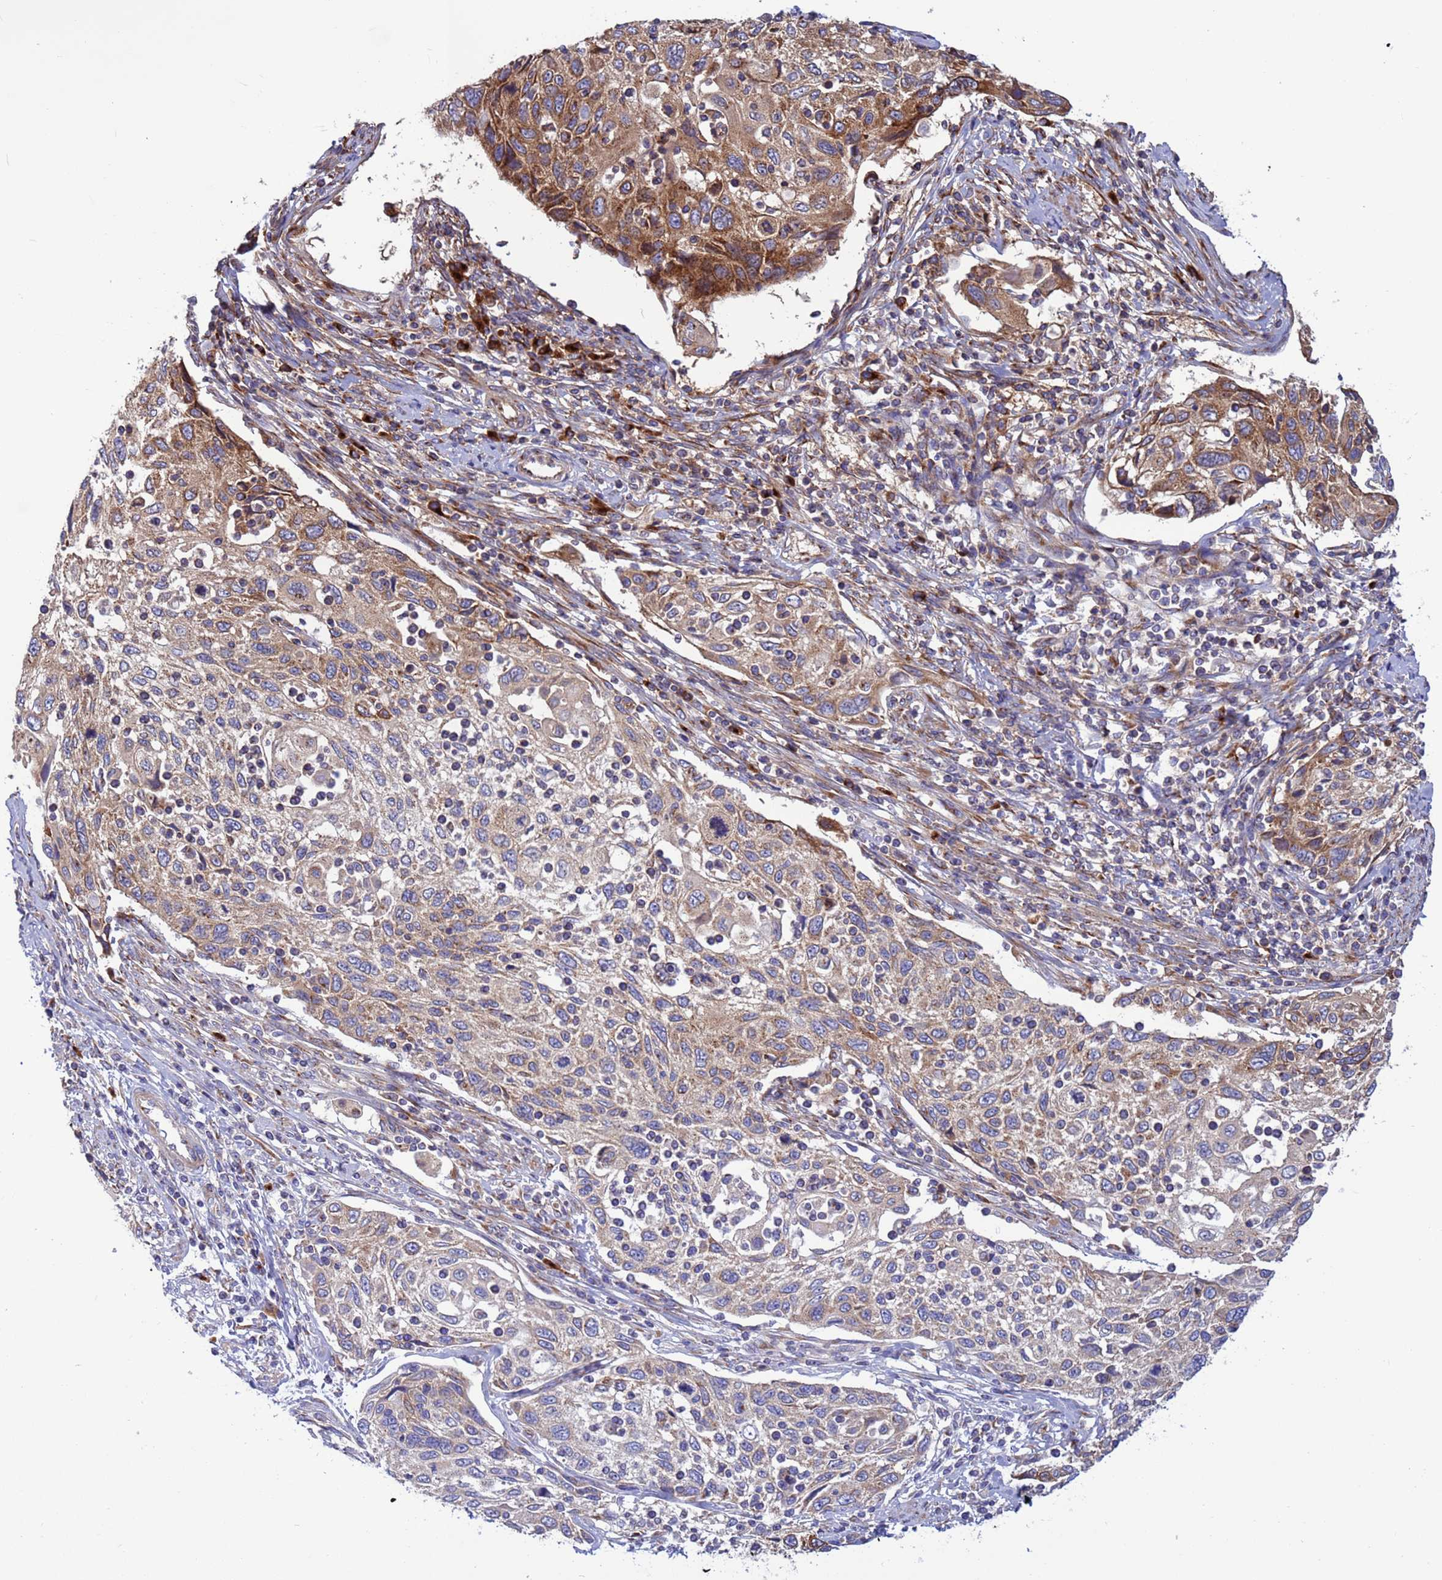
{"staining": {"intensity": "moderate", "quantity": "25%-75%", "location": "cytoplasmic/membranous"}, "tissue": "cervical cancer", "cell_type": "Tumor cells", "image_type": "cancer", "snomed": [{"axis": "morphology", "description": "Squamous cell carcinoma, NOS"}, {"axis": "topography", "description": "Cervix"}], "caption": "Protein positivity by immunohistochemistry displays moderate cytoplasmic/membranous expression in about 25%-75% of tumor cells in cervical squamous cell carcinoma. The staining was performed using DAB to visualize the protein expression in brown, while the nuclei were stained in blue with hematoxylin (Magnification: 20x).", "gene": "ZC3HAV1", "patient": {"sex": "female", "age": 70}}